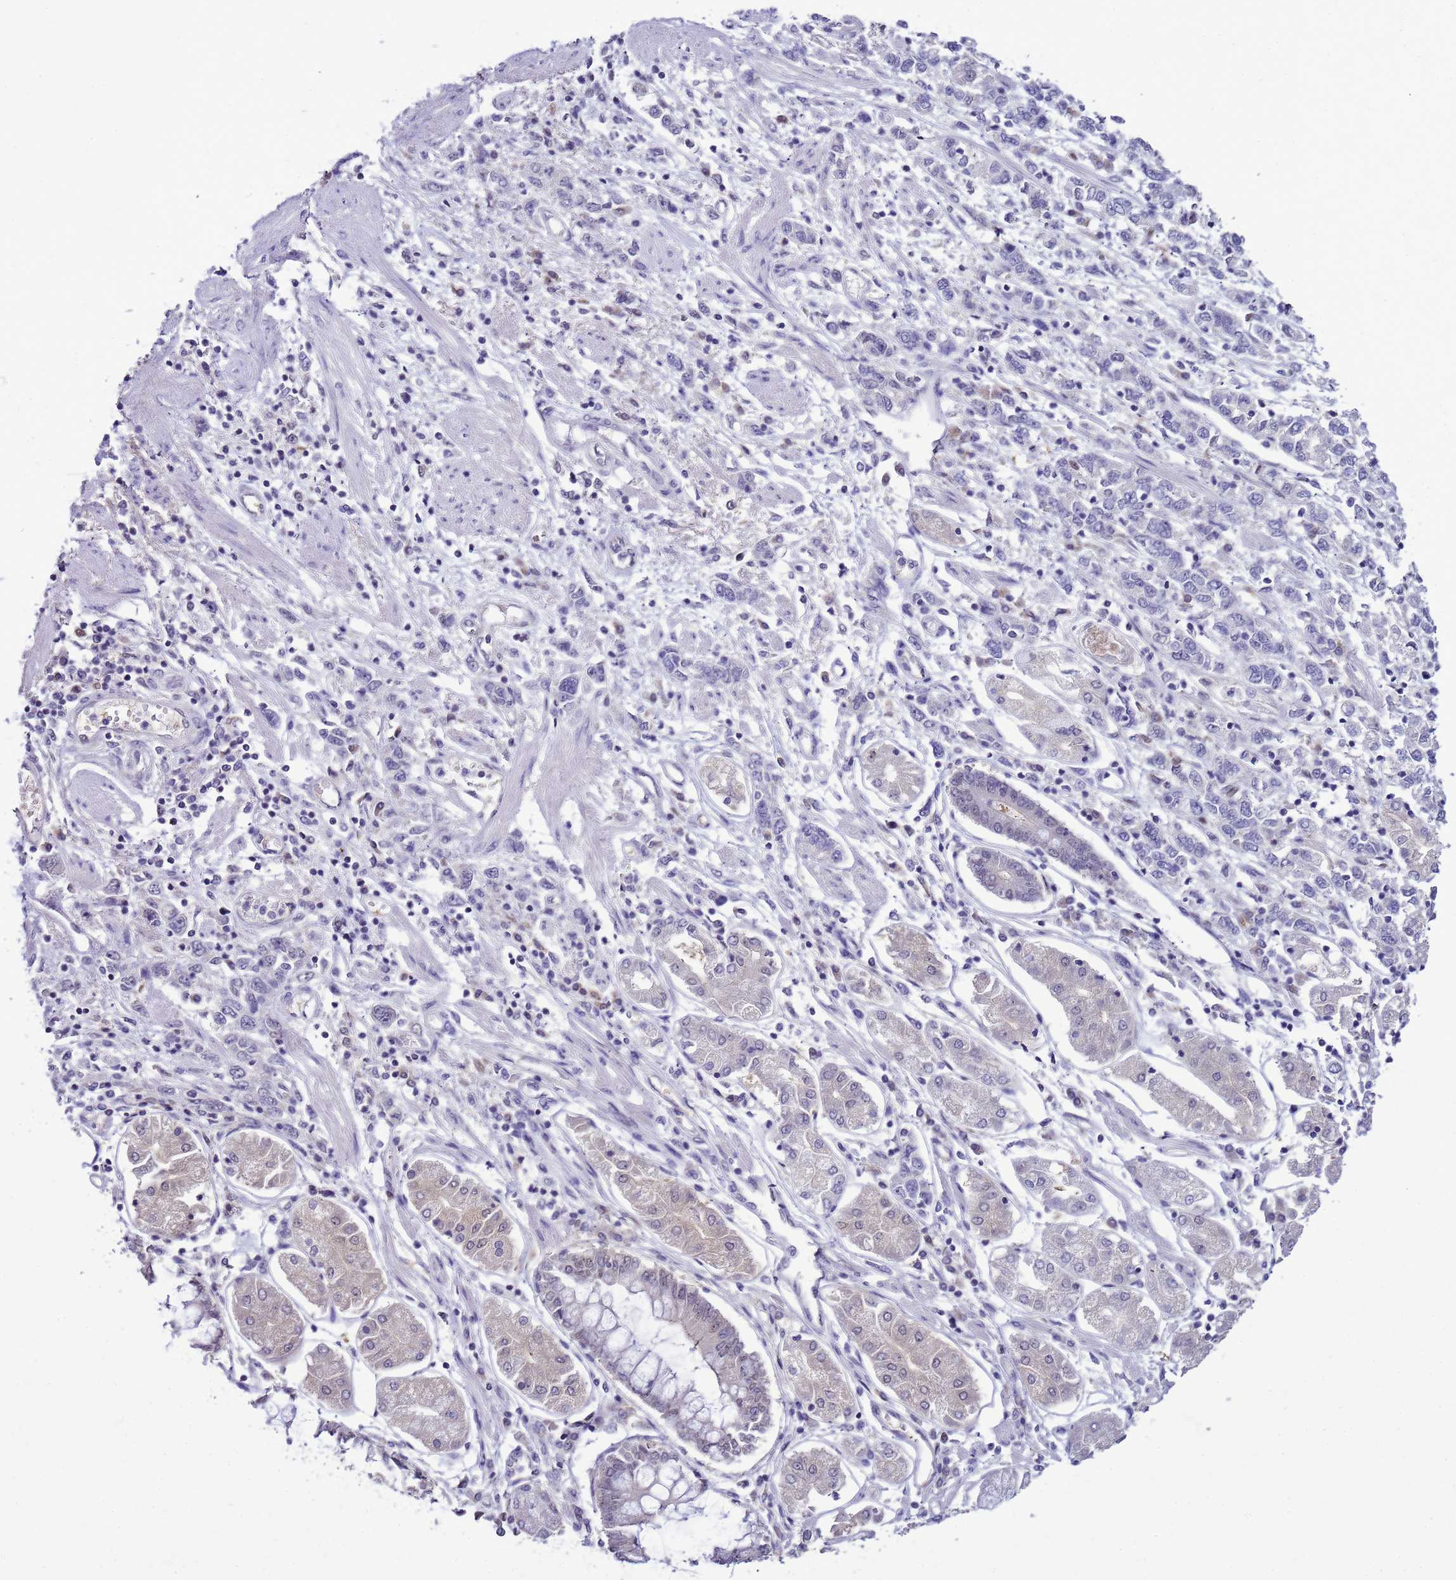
{"staining": {"intensity": "negative", "quantity": "none", "location": "none"}, "tissue": "stomach cancer", "cell_type": "Tumor cells", "image_type": "cancer", "snomed": [{"axis": "morphology", "description": "Adenocarcinoma, NOS"}, {"axis": "topography", "description": "Stomach"}], "caption": "IHC of stomach cancer (adenocarcinoma) demonstrates no staining in tumor cells.", "gene": "DDI2", "patient": {"sex": "female", "age": 76}}